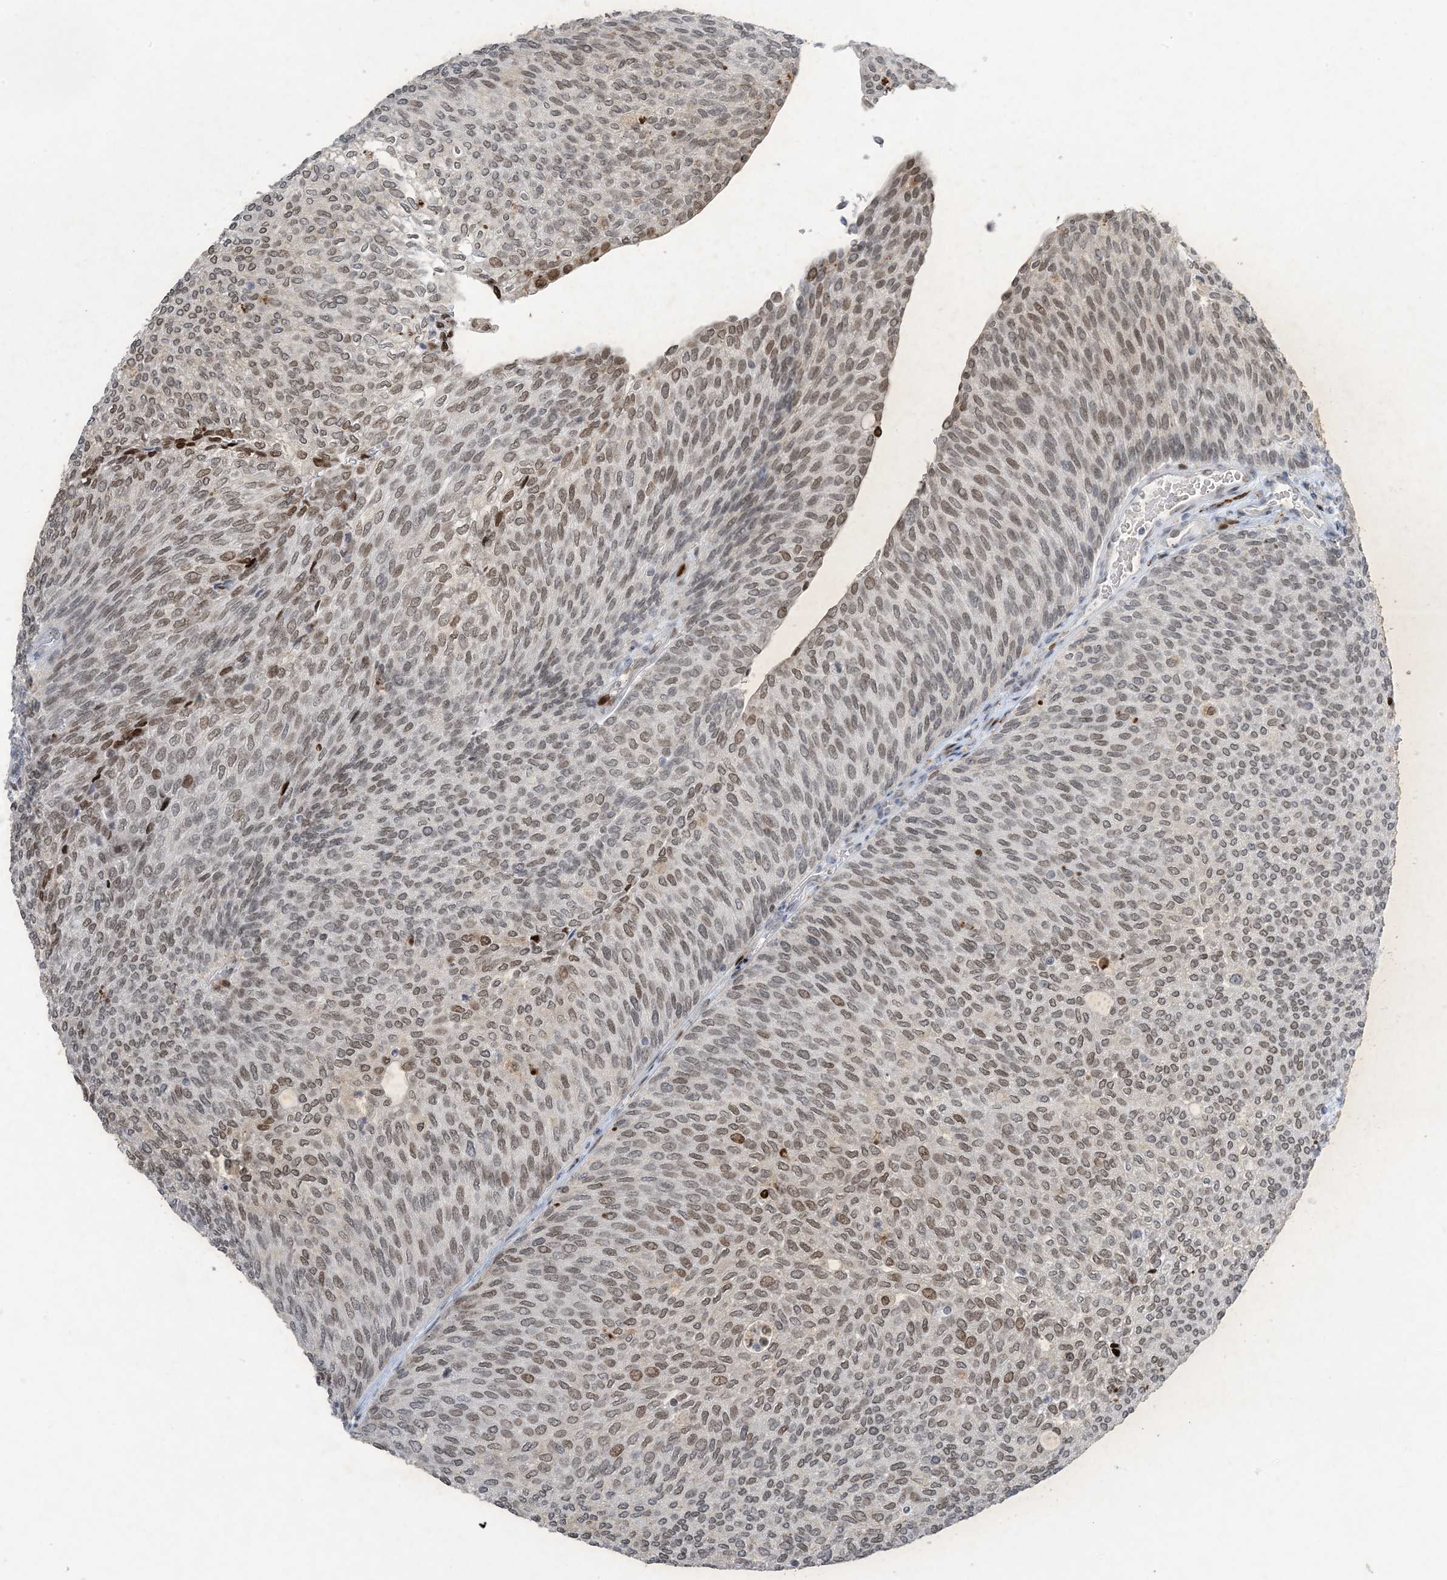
{"staining": {"intensity": "moderate", "quantity": ">75%", "location": "nuclear"}, "tissue": "urothelial cancer", "cell_type": "Tumor cells", "image_type": "cancer", "snomed": [{"axis": "morphology", "description": "Urothelial carcinoma, Low grade"}, {"axis": "topography", "description": "Urinary bladder"}], "caption": "Low-grade urothelial carcinoma was stained to show a protein in brown. There is medium levels of moderate nuclear positivity in approximately >75% of tumor cells.", "gene": "SLC25A53", "patient": {"sex": "female", "age": 79}}